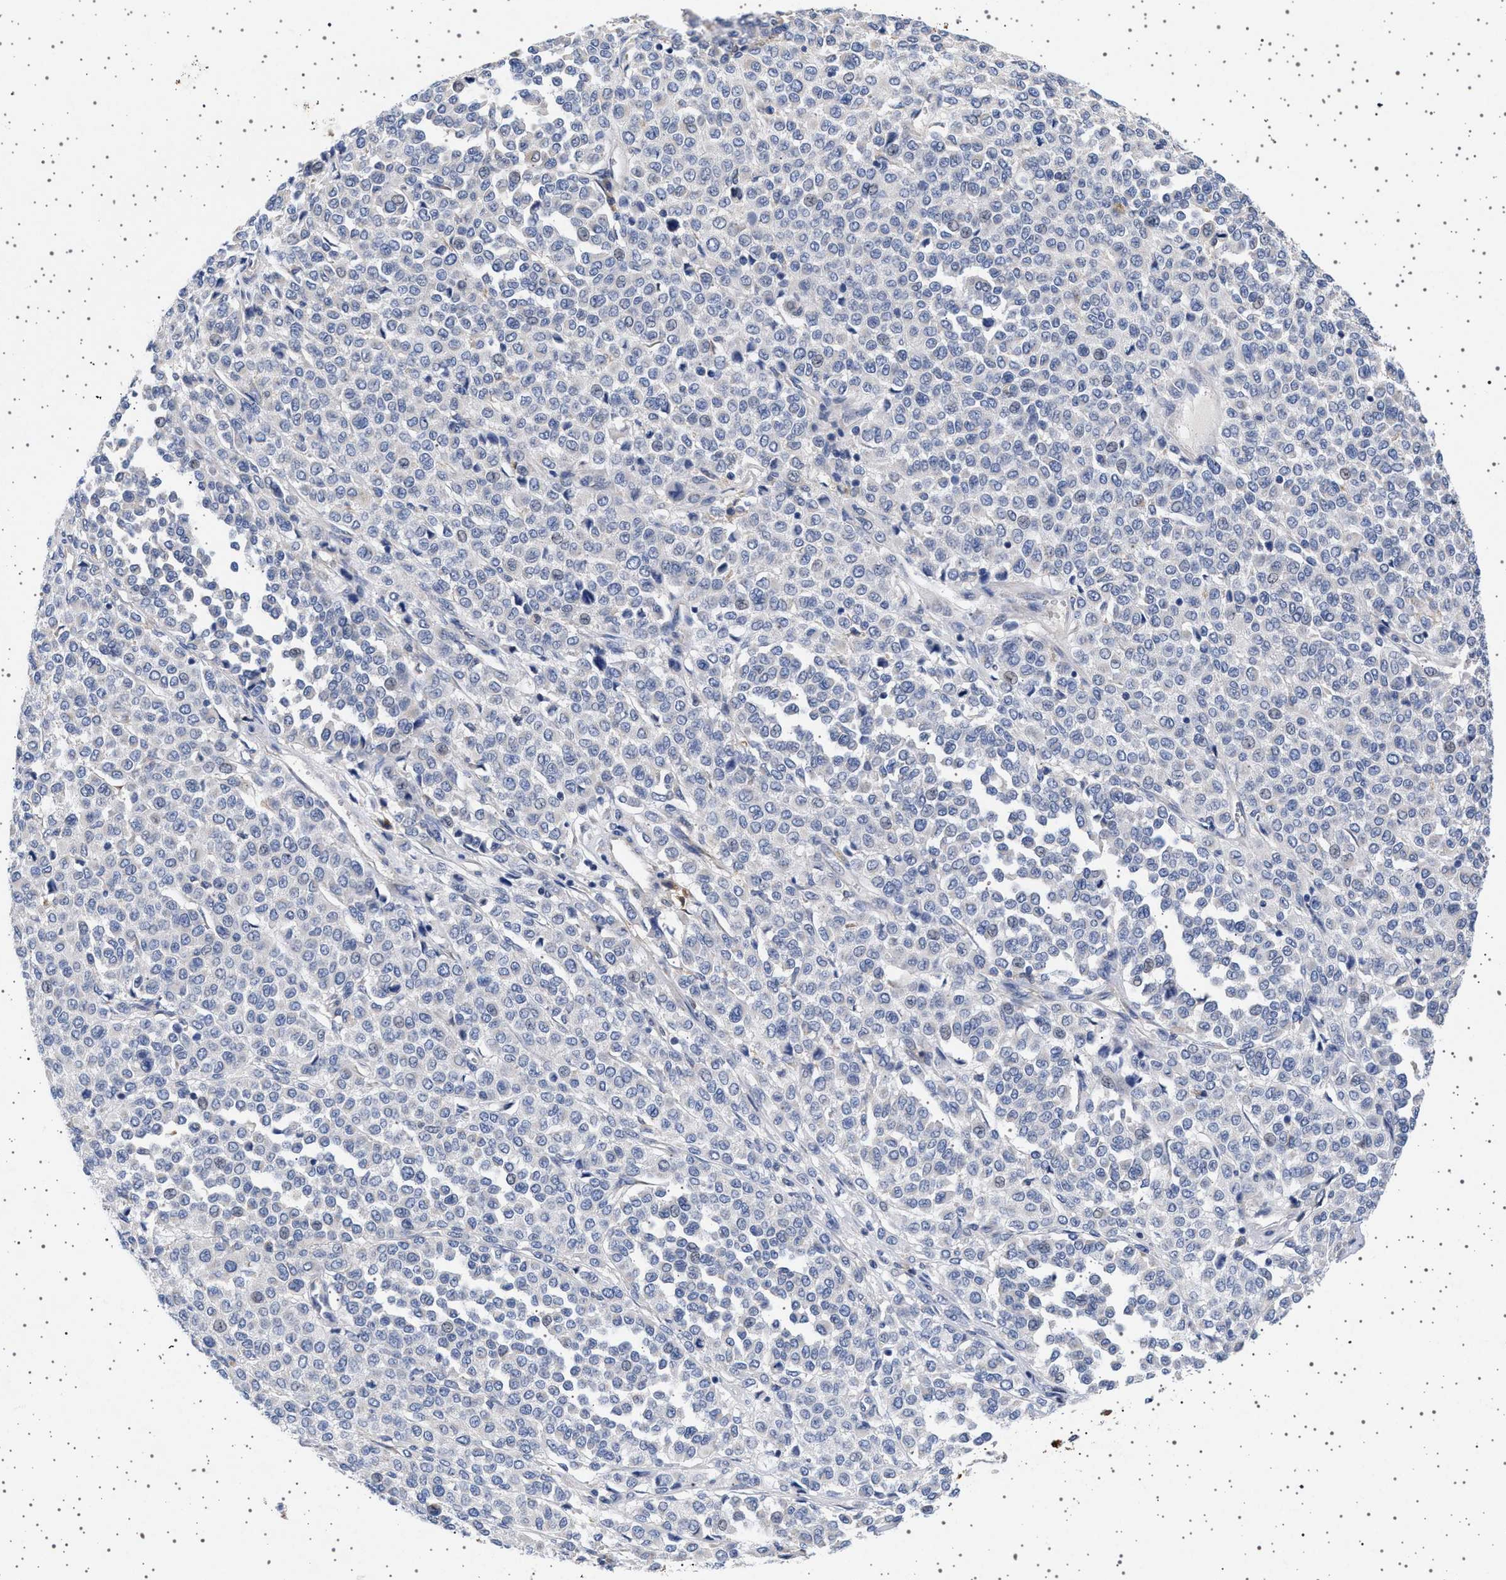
{"staining": {"intensity": "negative", "quantity": "none", "location": "none"}, "tissue": "melanoma", "cell_type": "Tumor cells", "image_type": "cancer", "snomed": [{"axis": "morphology", "description": "Malignant melanoma, Metastatic site"}, {"axis": "topography", "description": "Pancreas"}], "caption": "Immunohistochemistry of human malignant melanoma (metastatic site) displays no positivity in tumor cells.", "gene": "TRMT10B", "patient": {"sex": "female", "age": 30}}